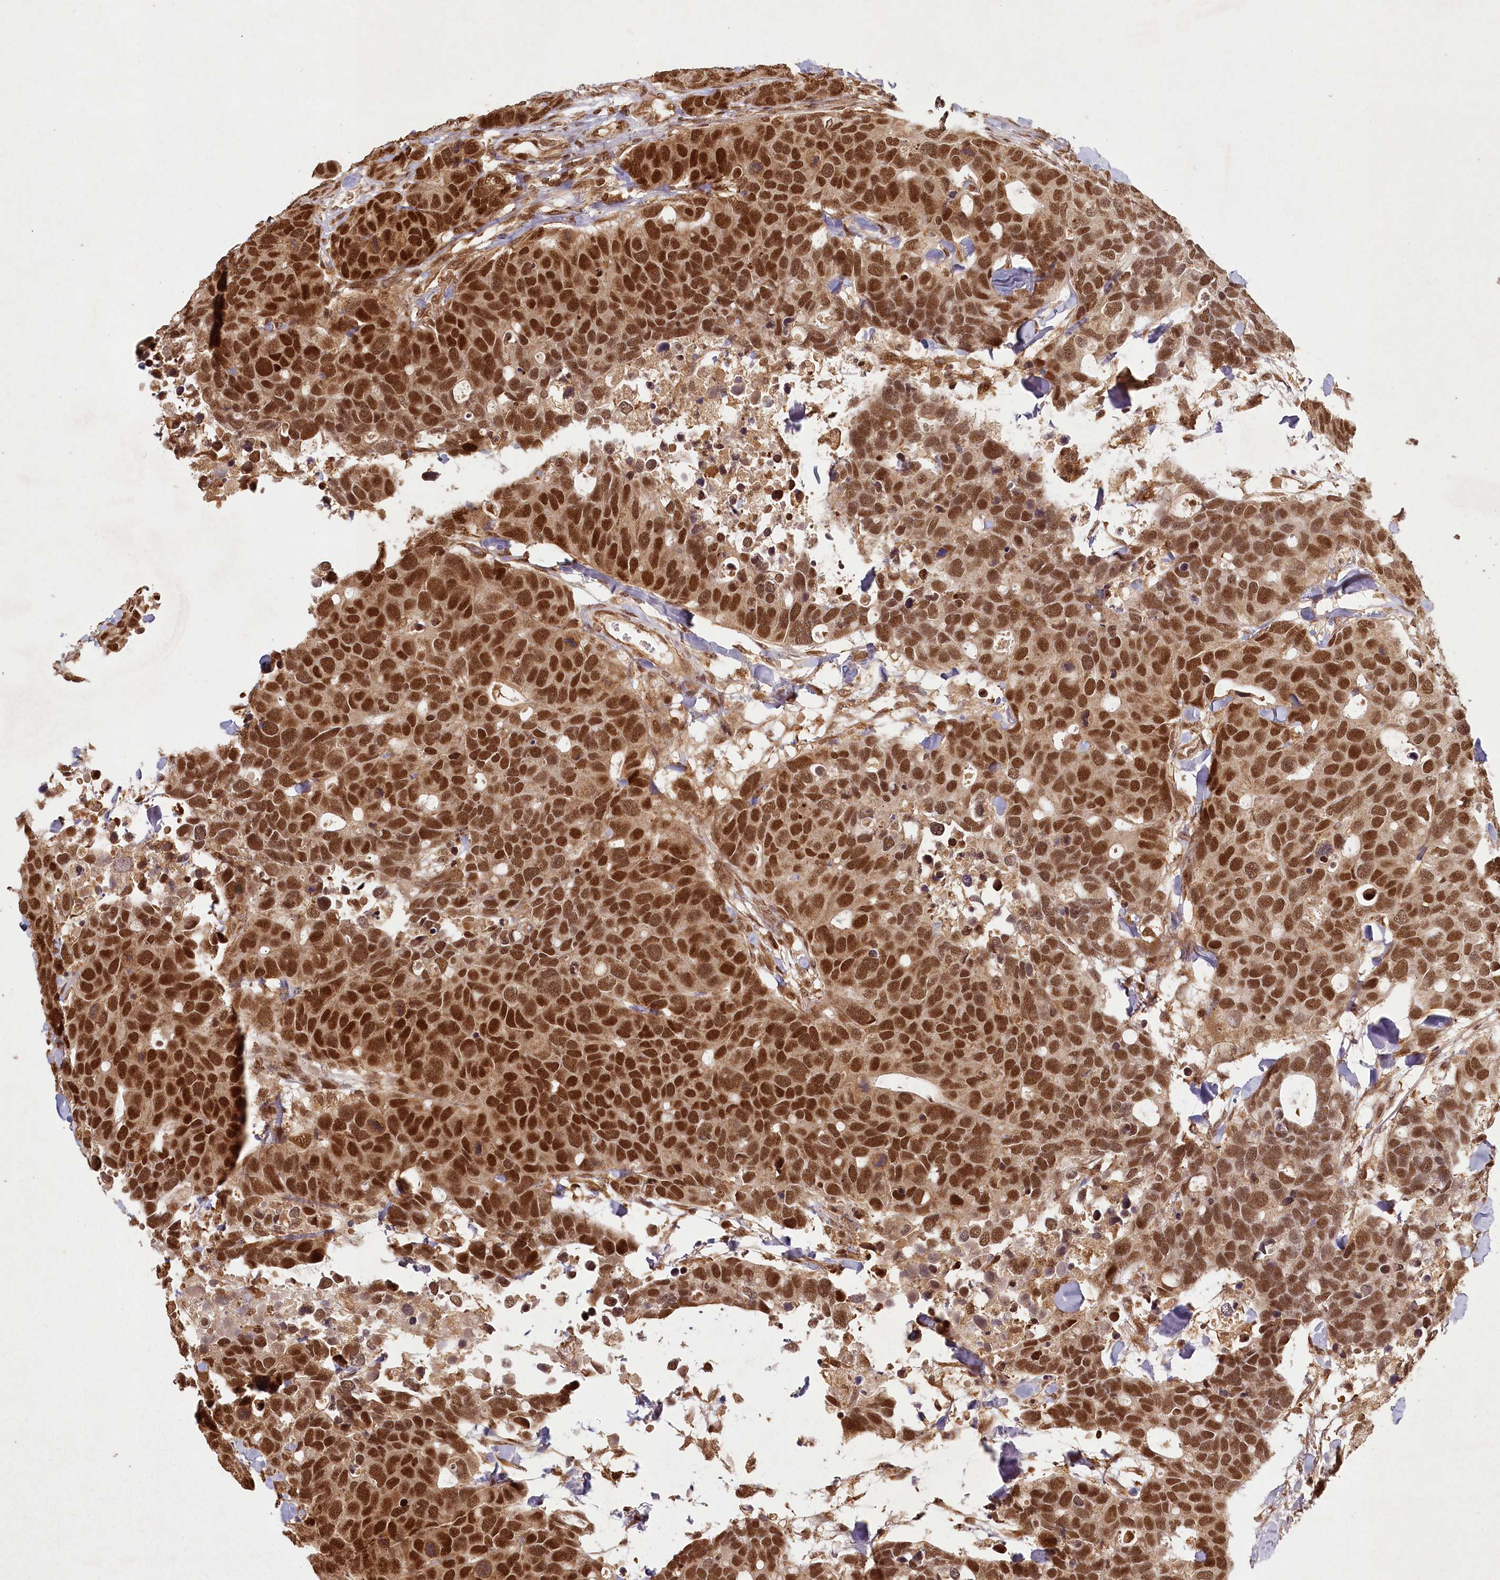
{"staining": {"intensity": "strong", "quantity": ">75%", "location": "nuclear"}, "tissue": "breast cancer", "cell_type": "Tumor cells", "image_type": "cancer", "snomed": [{"axis": "morphology", "description": "Duct carcinoma"}, {"axis": "topography", "description": "Breast"}], "caption": "The immunohistochemical stain highlights strong nuclear expression in tumor cells of breast cancer (invasive ductal carcinoma) tissue.", "gene": "MICU1", "patient": {"sex": "female", "age": 83}}